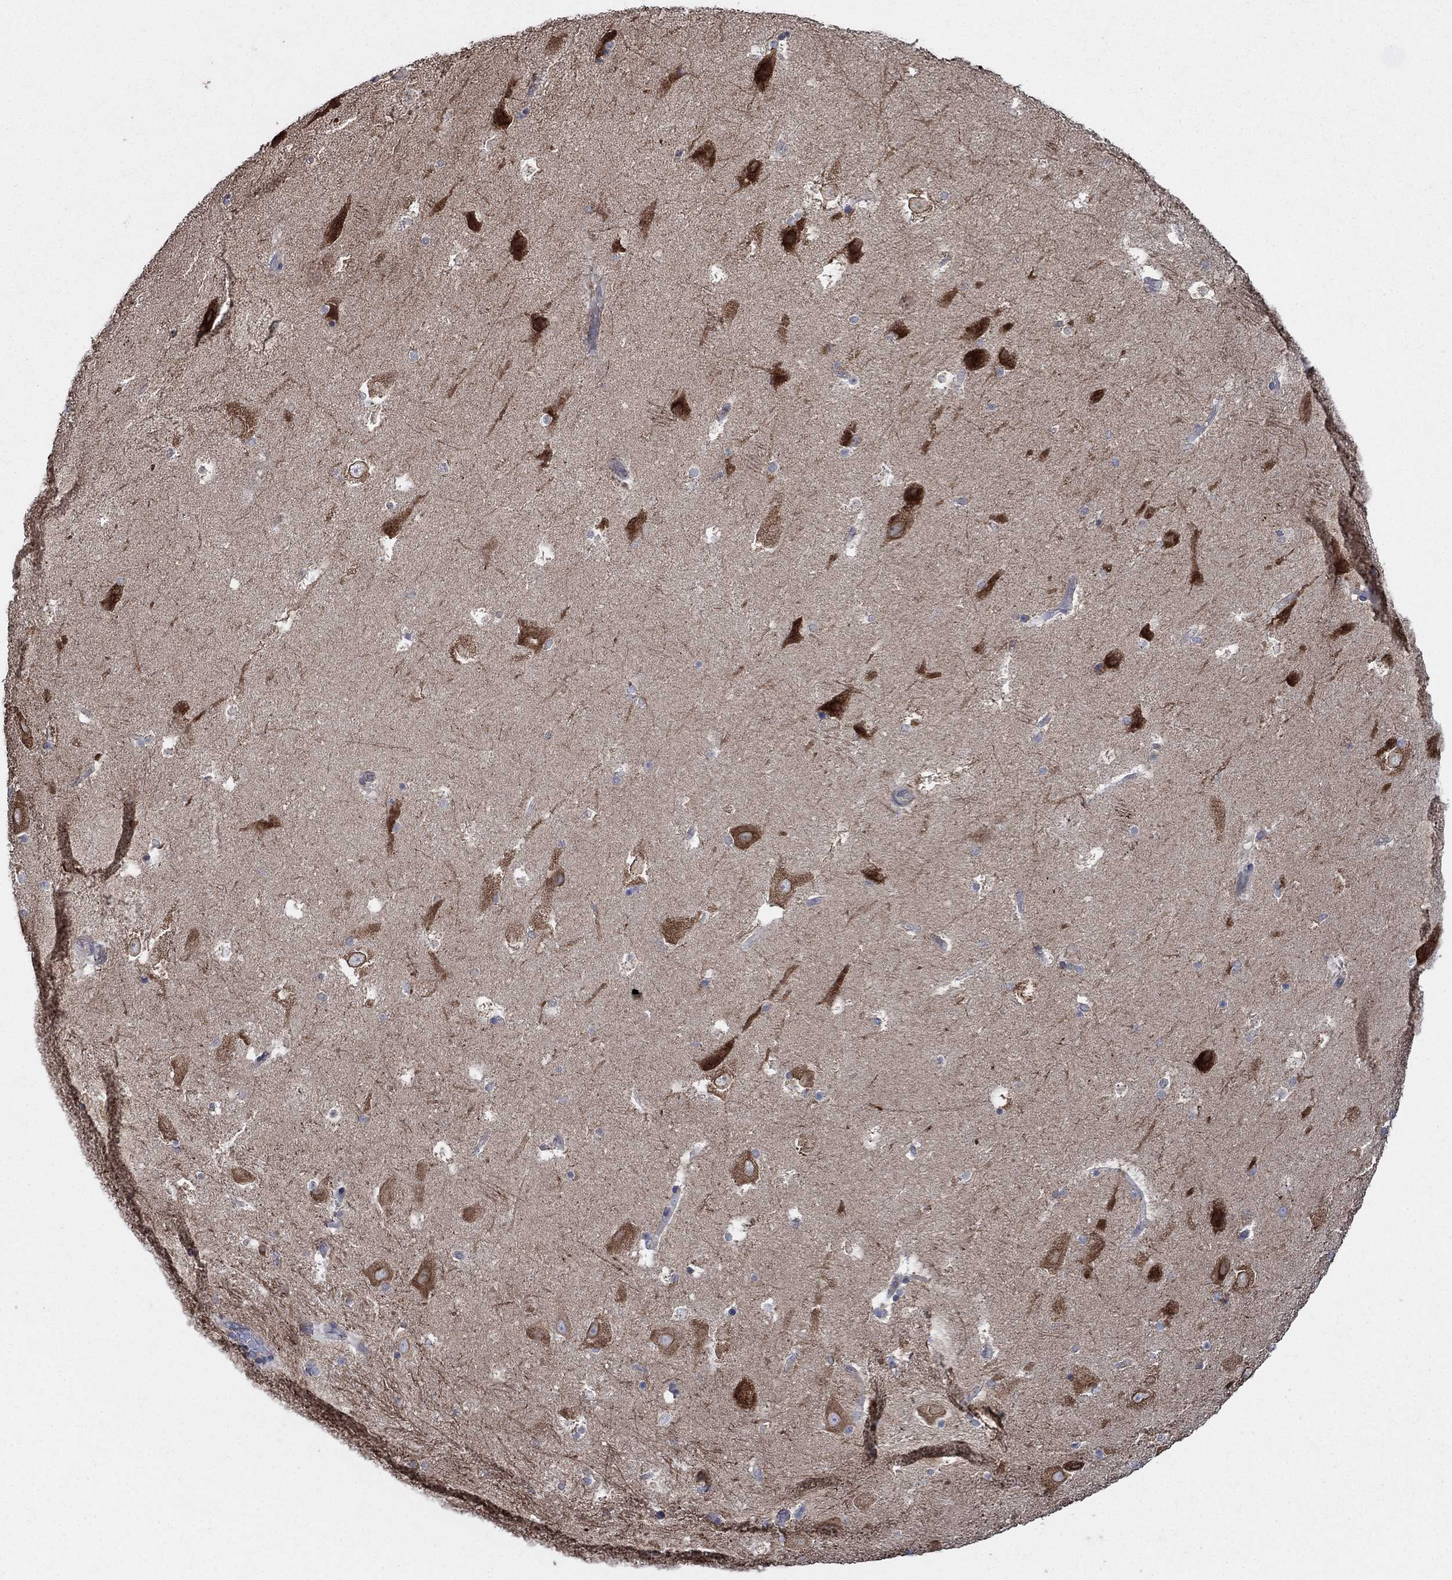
{"staining": {"intensity": "negative", "quantity": "none", "location": "none"}, "tissue": "hippocampus", "cell_type": "Glial cells", "image_type": "normal", "snomed": [{"axis": "morphology", "description": "Normal tissue, NOS"}, {"axis": "topography", "description": "Hippocampus"}], "caption": "Immunohistochemistry of unremarkable hippocampus shows no expression in glial cells.", "gene": "NCEH1", "patient": {"sex": "male", "age": 51}}